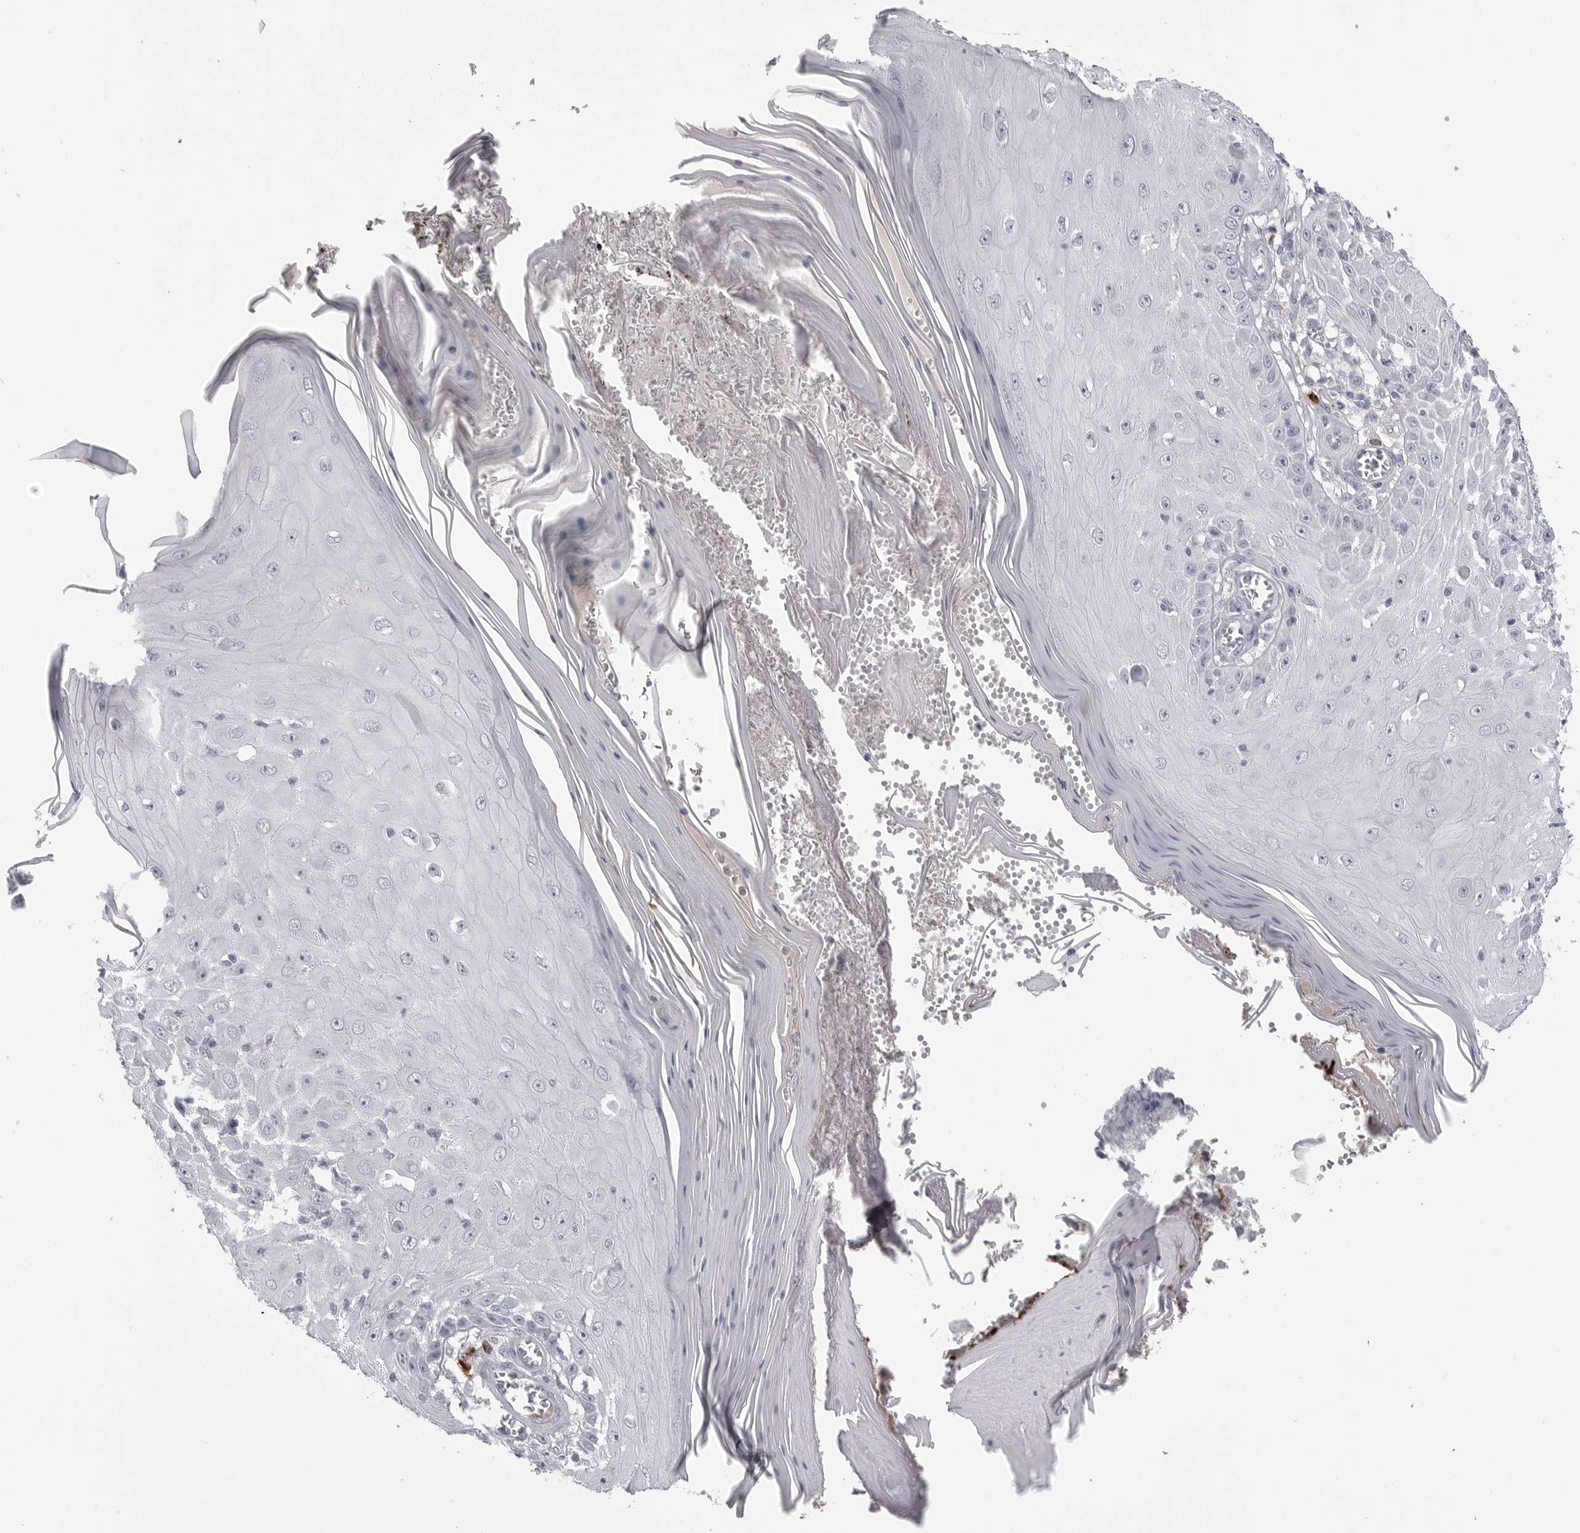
{"staining": {"intensity": "negative", "quantity": "none", "location": "none"}, "tissue": "skin cancer", "cell_type": "Tumor cells", "image_type": "cancer", "snomed": [{"axis": "morphology", "description": "Squamous cell carcinoma, NOS"}, {"axis": "topography", "description": "Skin"}], "caption": "Tumor cells are negative for protein expression in human squamous cell carcinoma (skin). (DAB immunohistochemistry, high magnification).", "gene": "FKBP2", "patient": {"sex": "female", "age": 73}}